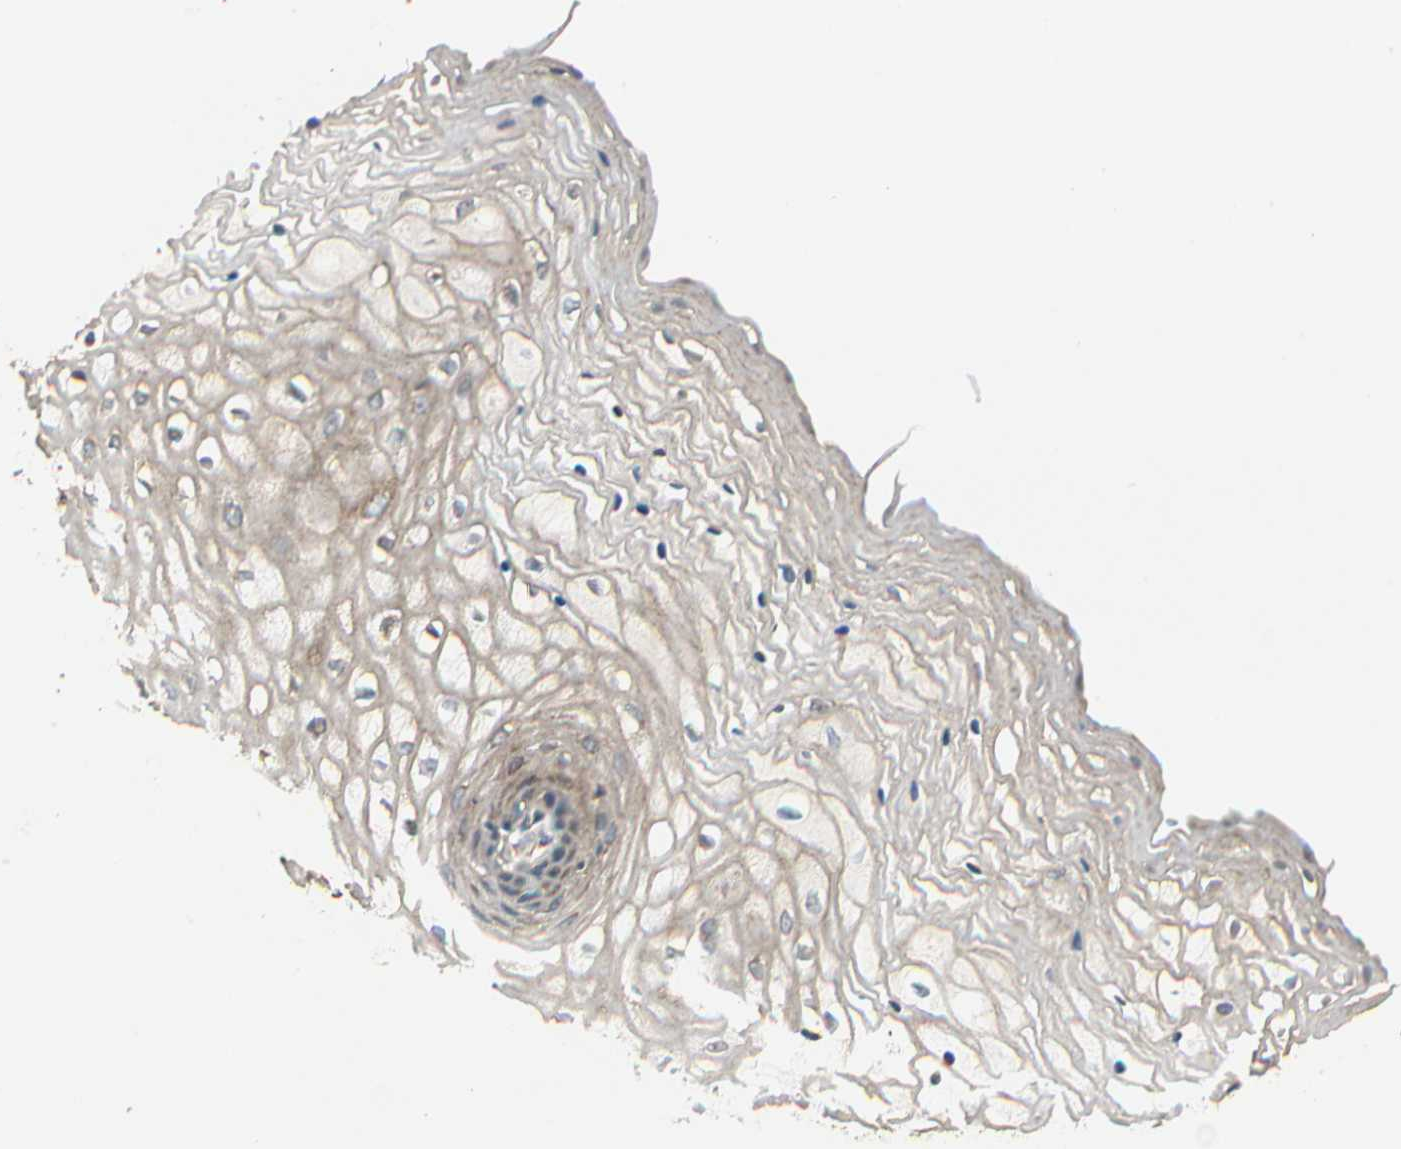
{"staining": {"intensity": "weak", "quantity": "<25%", "location": "cytoplasmic/membranous"}, "tissue": "vagina", "cell_type": "Squamous epithelial cells", "image_type": "normal", "snomed": [{"axis": "morphology", "description": "Normal tissue, NOS"}, {"axis": "topography", "description": "Vagina"}], "caption": "High power microscopy image of an immunohistochemistry (IHC) image of normal vagina, revealing no significant staining in squamous epithelial cells. (Brightfield microscopy of DAB IHC at high magnification).", "gene": "ACVR1", "patient": {"sex": "female", "age": 34}}